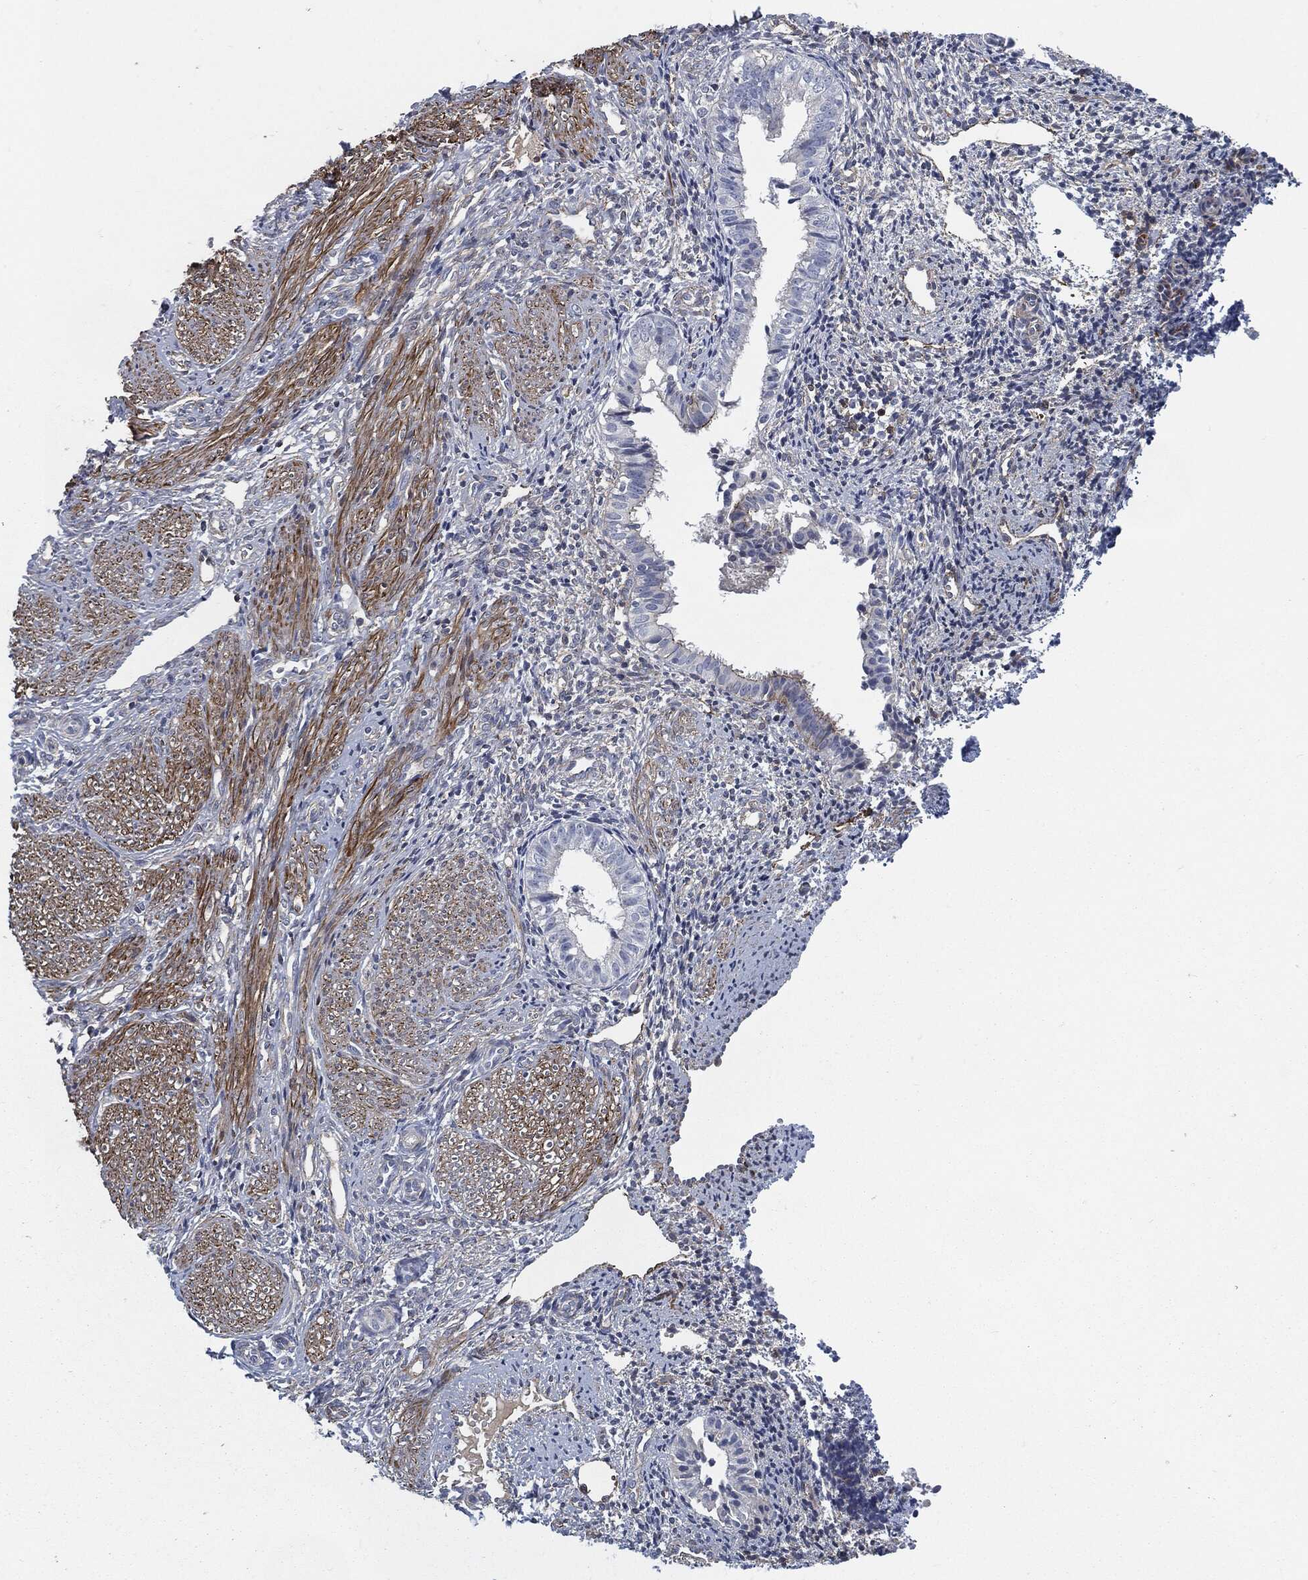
{"staining": {"intensity": "negative", "quantity": "none", "location": "none"}, "tissue": "endometrium", "cell_type": "Cells in endometrial stroma", "image_type": "normal", "snomed": [{"axis": "morphology", "description": "Normal tissue, NOS"}, {"axis": "topography", "description": "Endometrium"}], "caption": "Immunohistochemical staining of normal human endometrium demonstrates no significant positivity in cells in endometrial stroma.", "gene": "SVIL", "patient": {"sex": "female", "age": 47}}